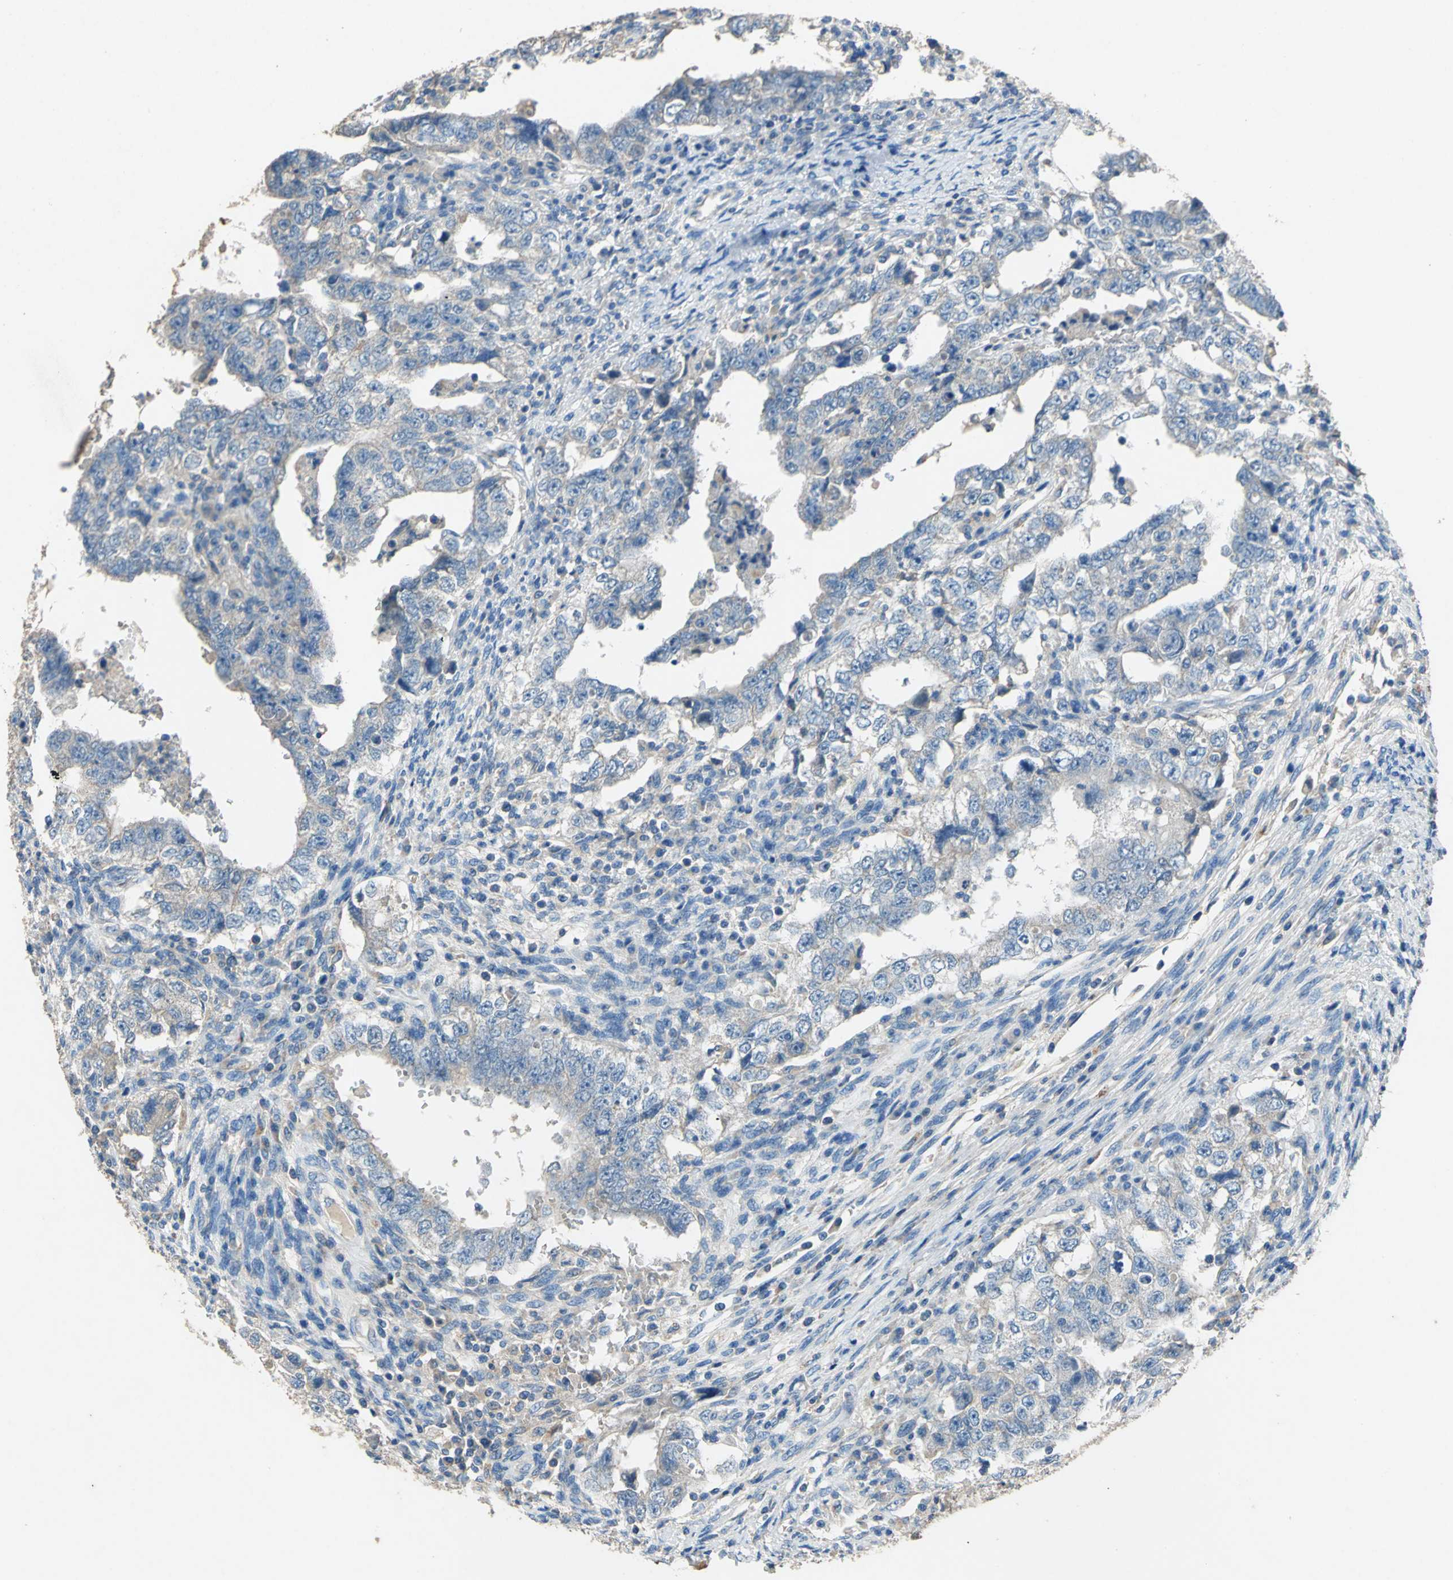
{"staining": {"intensity": "weak", "quantity": ">75%", "location": "cytoplasmic/membranous"}, "tissue": "testis cancer", "cell_type": "Tumor cells", "image_type": "cancer", "snomed": [{"axis": "morphology", "description": "Carcinoma, Embryonal, NOS"}, {"axis": "topography", "description": "Testis"}], "caption": "Testis cancer (embryonal carcinoma) was stained to show a protein in brown. There is low levels of weak cytoplasmic/membranous expression in approximately >75% of tumor cells.", "gene": "ADAMTS5", "patient": {"sex": "male", "age": 26}}